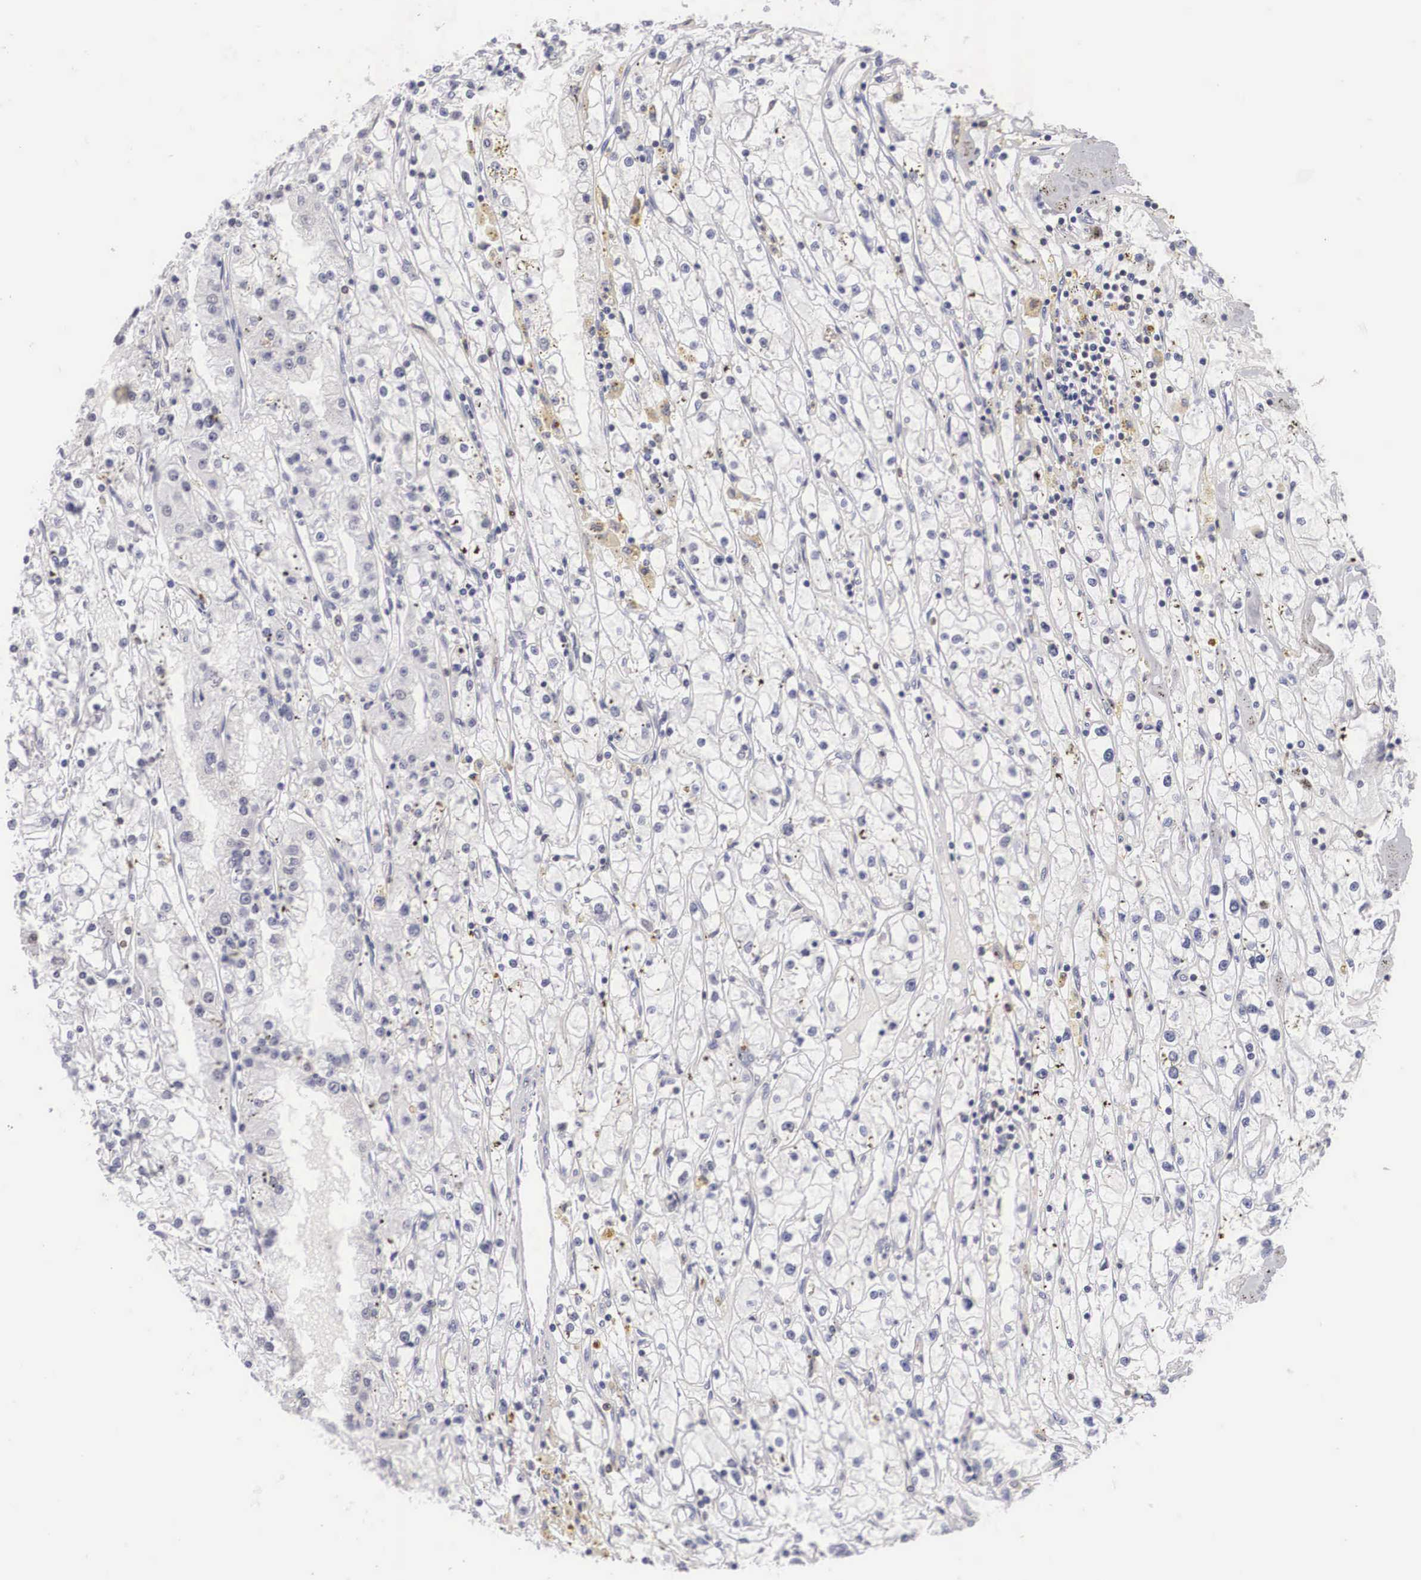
{"staining": {"intensity": "negative", "quantity": "none", "location": "none"}, "tissue": "renal cancer", "cell_type": "Tumor cells", "image_type": "cancer", "snomed": [{"axis": "morphology", "description": "Adenocarcinoma, NOS"}, {"axis": "topography", "description": "Kidney"}], "caption": "This is a micrograph of IHC staining of renal cancer (adenocarcinoma), which shows no expression in tumor cells. Brightfield microscopy of IHC stained with DAB (brown) and hematoxylin (blue), captured at high magnification.", "gene": "FAM47A", "patient": {"sex": "male", "age": 56}}